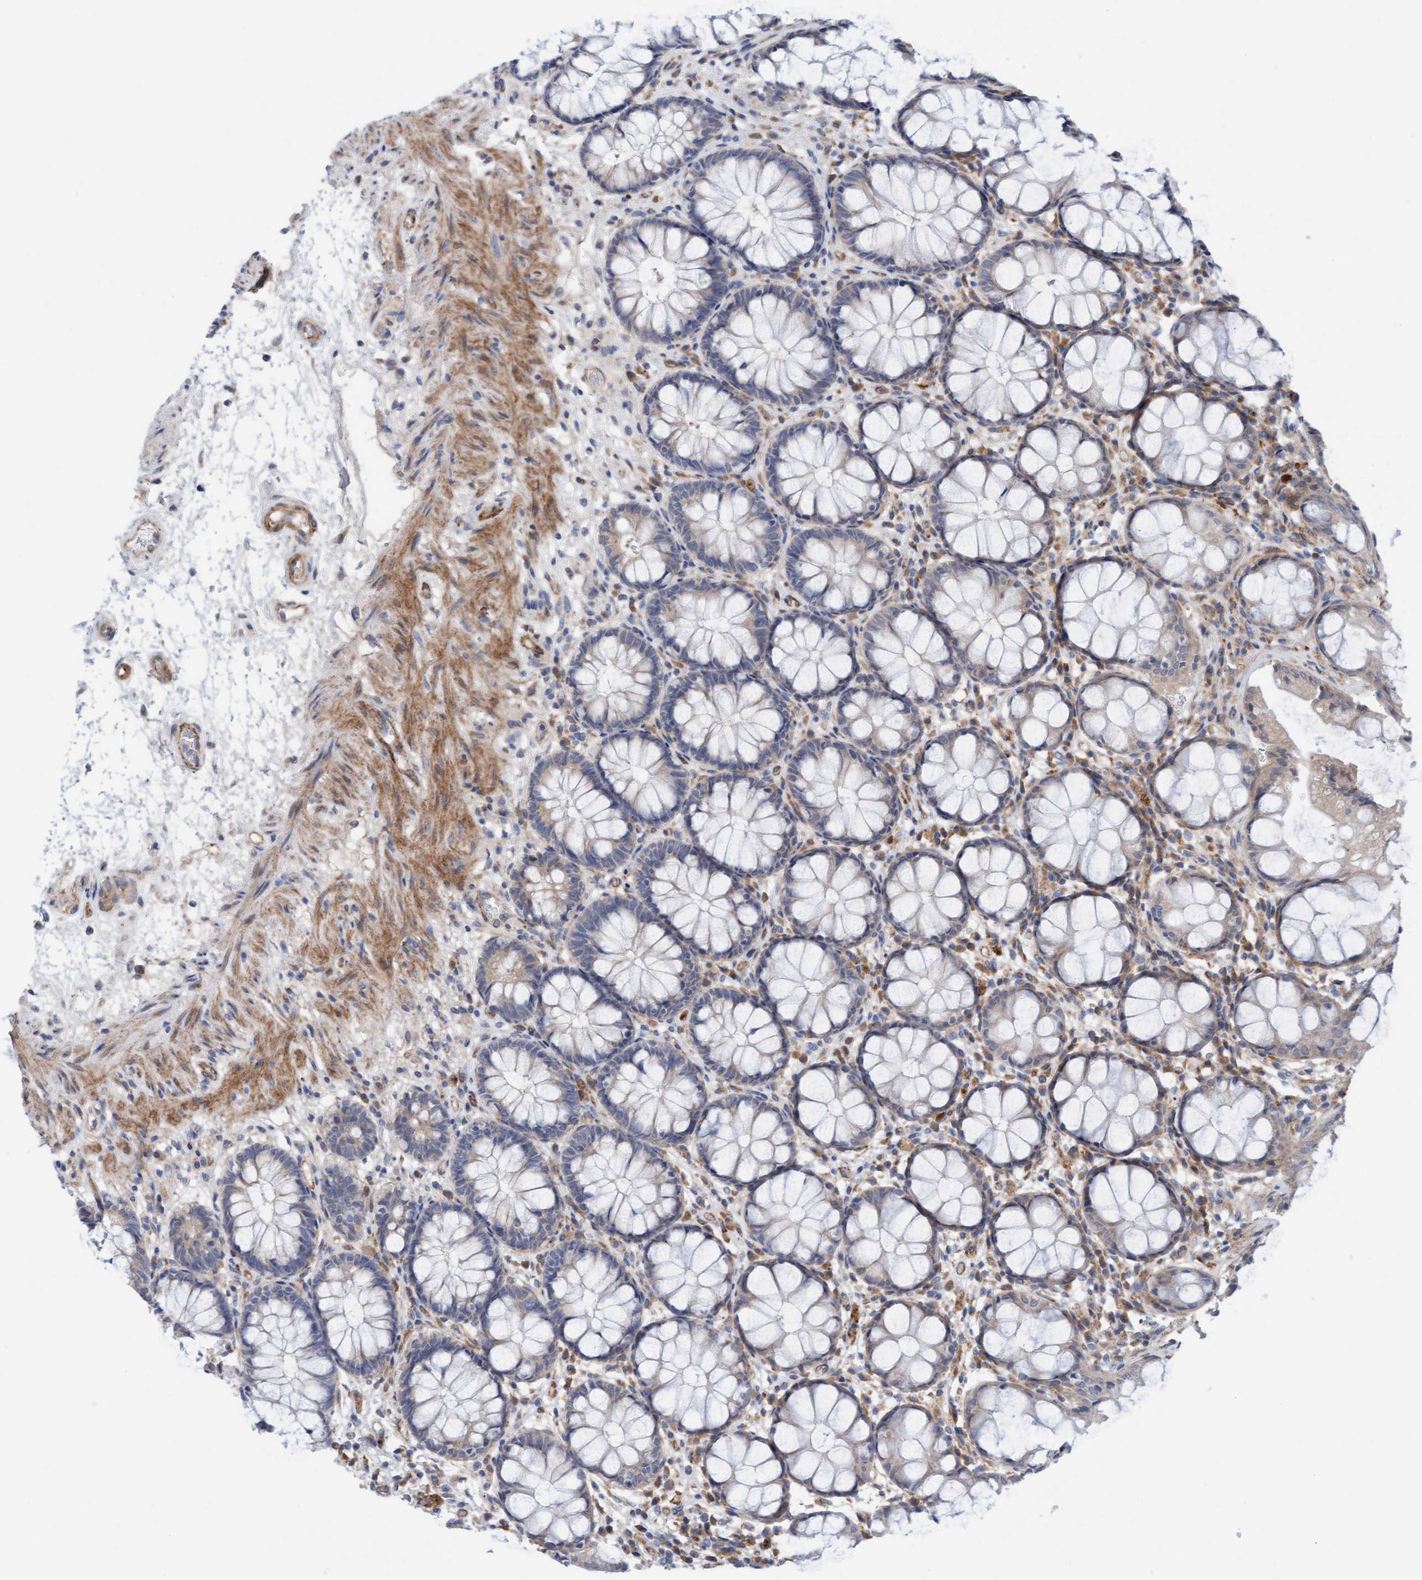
{"staining": {"intensity": "moderate", "quantity": "25%-75%", "location": "cytoplasmic/membranous"}, "tissue": "rectum", "cell_type": "Glandular cells", "image_type": "normal", "snomed": [{"axis": "morphology", "description": "Normal tissue, NOS"}, {"axis": "topography", "description": "Rectum"}], "caption": "Normal rectum was stained to show a protein in brown. There is medium levels of moderate cytoplasmic/membranous expression in about 25%-75% of glandular cells. (DAB IHC with brightfield microscopy, high magnification).", "gene": "CDK5RAP3", "patient": {"sex": "male", "age": 64}}